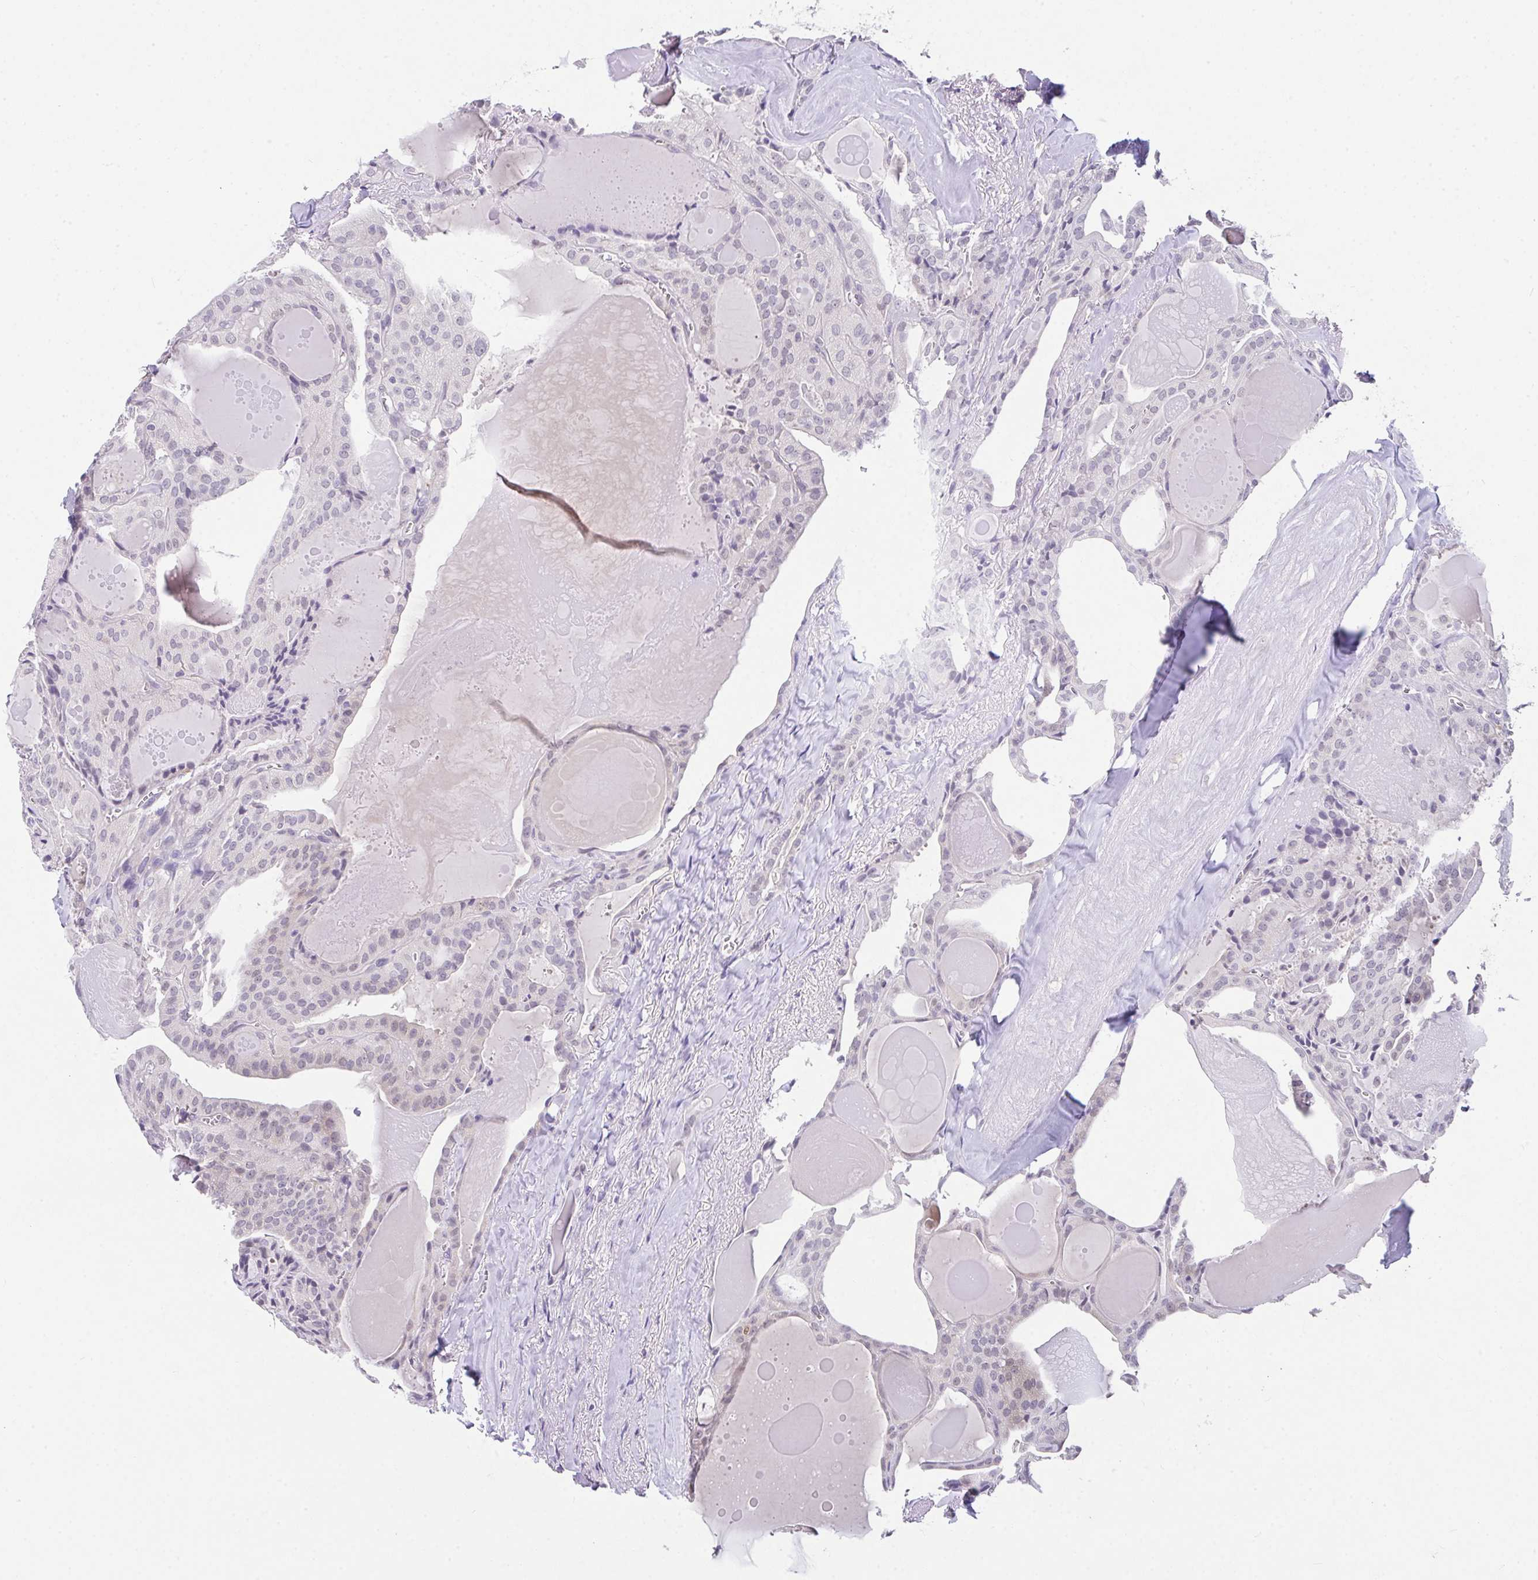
{"staining": {"intensity": "weak", "quantity": "<25%", "location": "nuclear"}, "tissue": "thyroid cancer", "cell_type": "Tumor cells", "image_type": "cancer", "snomed": [{"axis": "morphology", "description": "Papillary adenocarcinoma, NOS"}, {"axis": "topography", "description": "Thyroid gland"}], "caption": "High magnification brightfield microscopy of thyroid cancer stained with DAB (brown) and counterstained with hematoxylin (blue): tumor cells show no significant positivity.", "gene": "GLTPD2", "patient": {"sex": "male", "age": 52}}